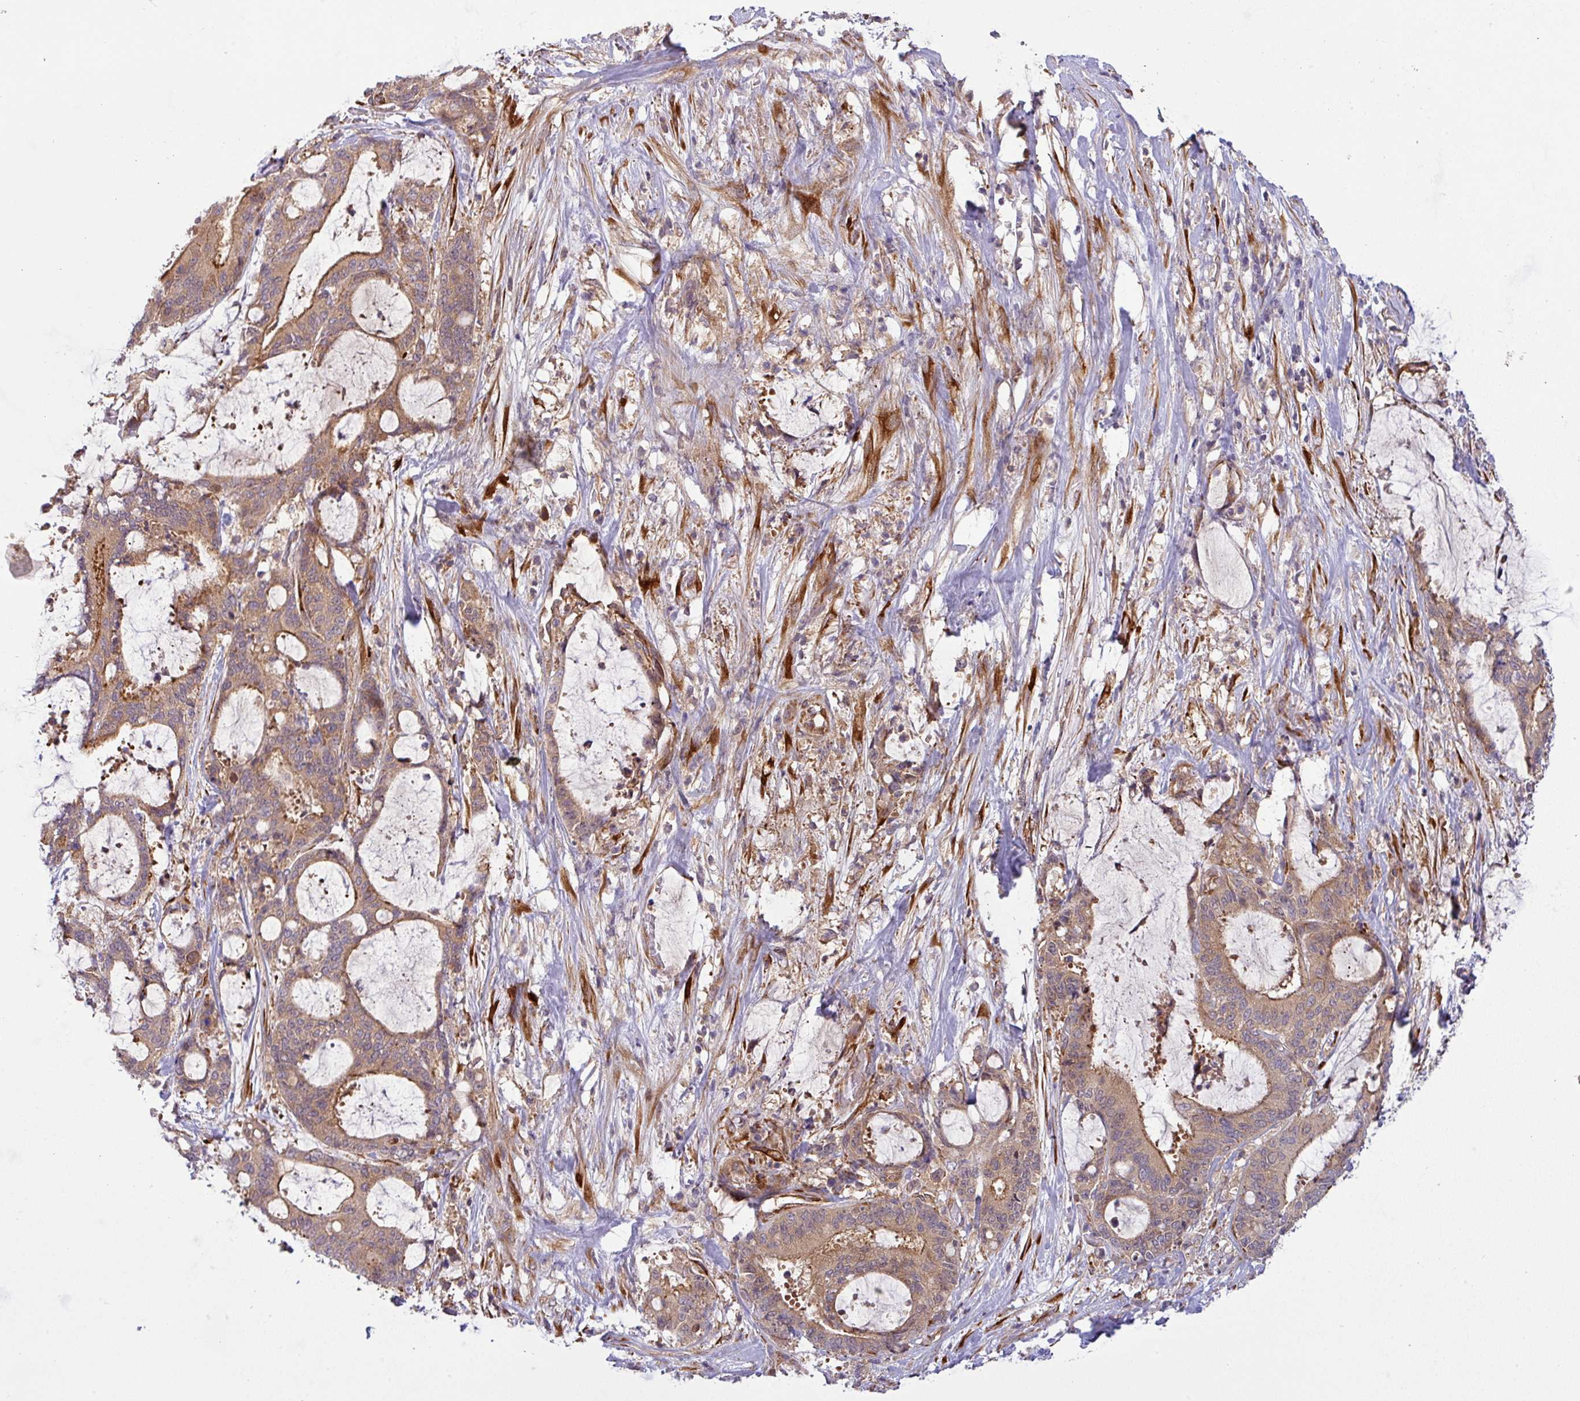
{"staining": {"intensity": "moderate", "quantity": ">75%", "location": "cytoplasmic/membranous"}, "tissue": "liver cancer", "cell_type": "Tumor cells", "image_type": "cancer", "snomed": [{"axis": "morphology", "description": "Normal tissue, NOS"}, {"axis": "morphology", "description": "Cholangiocarcinoma"}, {"axis": "topography", "description": "Liver"}, {"axis": "topography", "description": "Peripheral nerve tissue"}], "caption": "Immunohistochemical staining of human liver cholangiocarcinoma exhibits medium levels of moderate cytoplasmic/membranous protein expression in approximately >75% of tumor cells.", "gene": "ART1", "patient": {"sex": "female", "age": 73}}